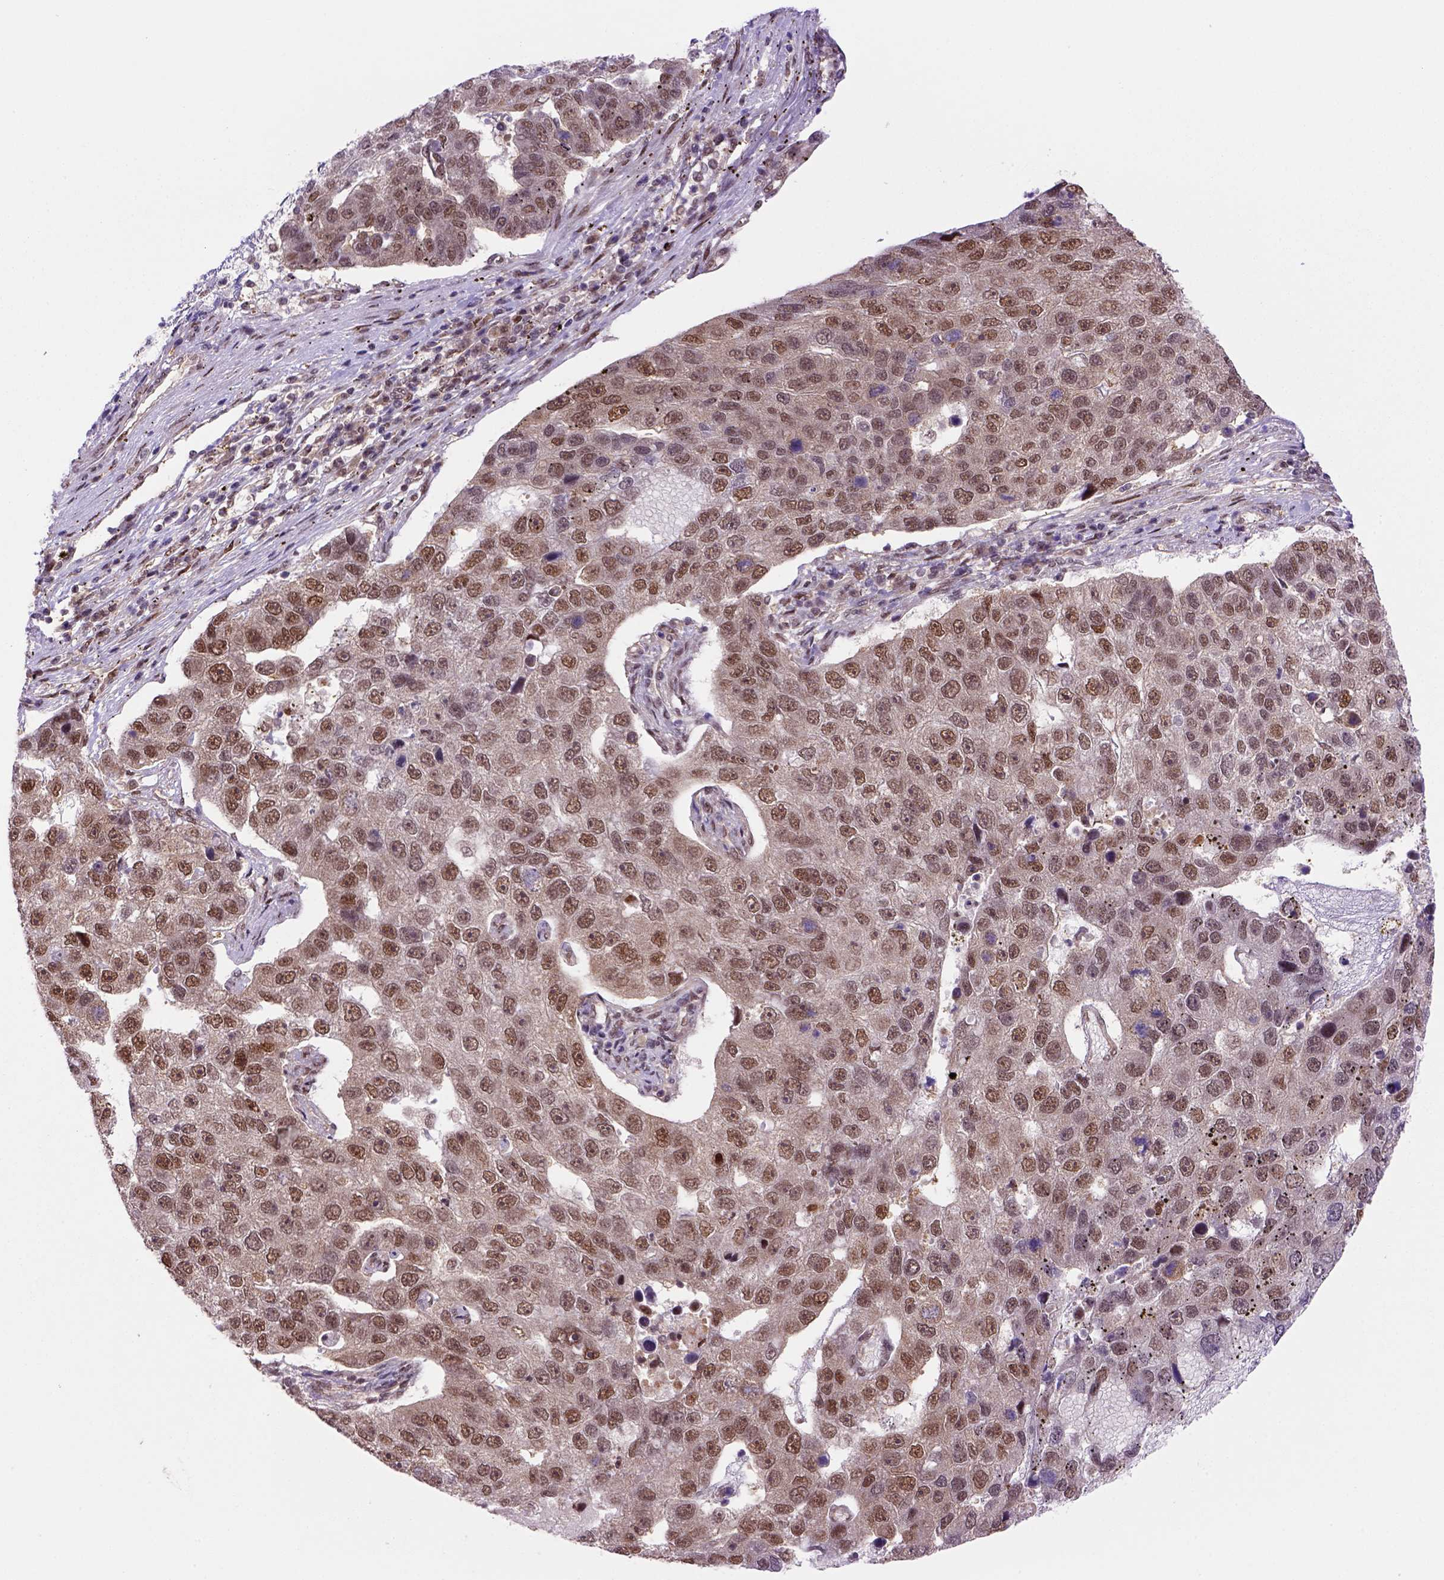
{"staining": {"intensity": "moderate", "quantity": ">75%", "location": "nuclear"}, "tissue": "pancreatic cancer", "cell_type": "Tumor cells", "image_type": "cancer", "snomed": [{"axis": "morphology", "description": "Adenocarcinoma, NOS"}, {"axis": "topography", "description": "Pancreas"}], "caption": "DAB (3,3'-diaminobenzidine) immunohistochemical staining of pancreatic cancer (adenocarcinoma) reveals moderate nuclear protein positivity in approximately >75% of tumor cells.", "gene": "PSMC2", "patient": {"sex": "female", "age": 61}}